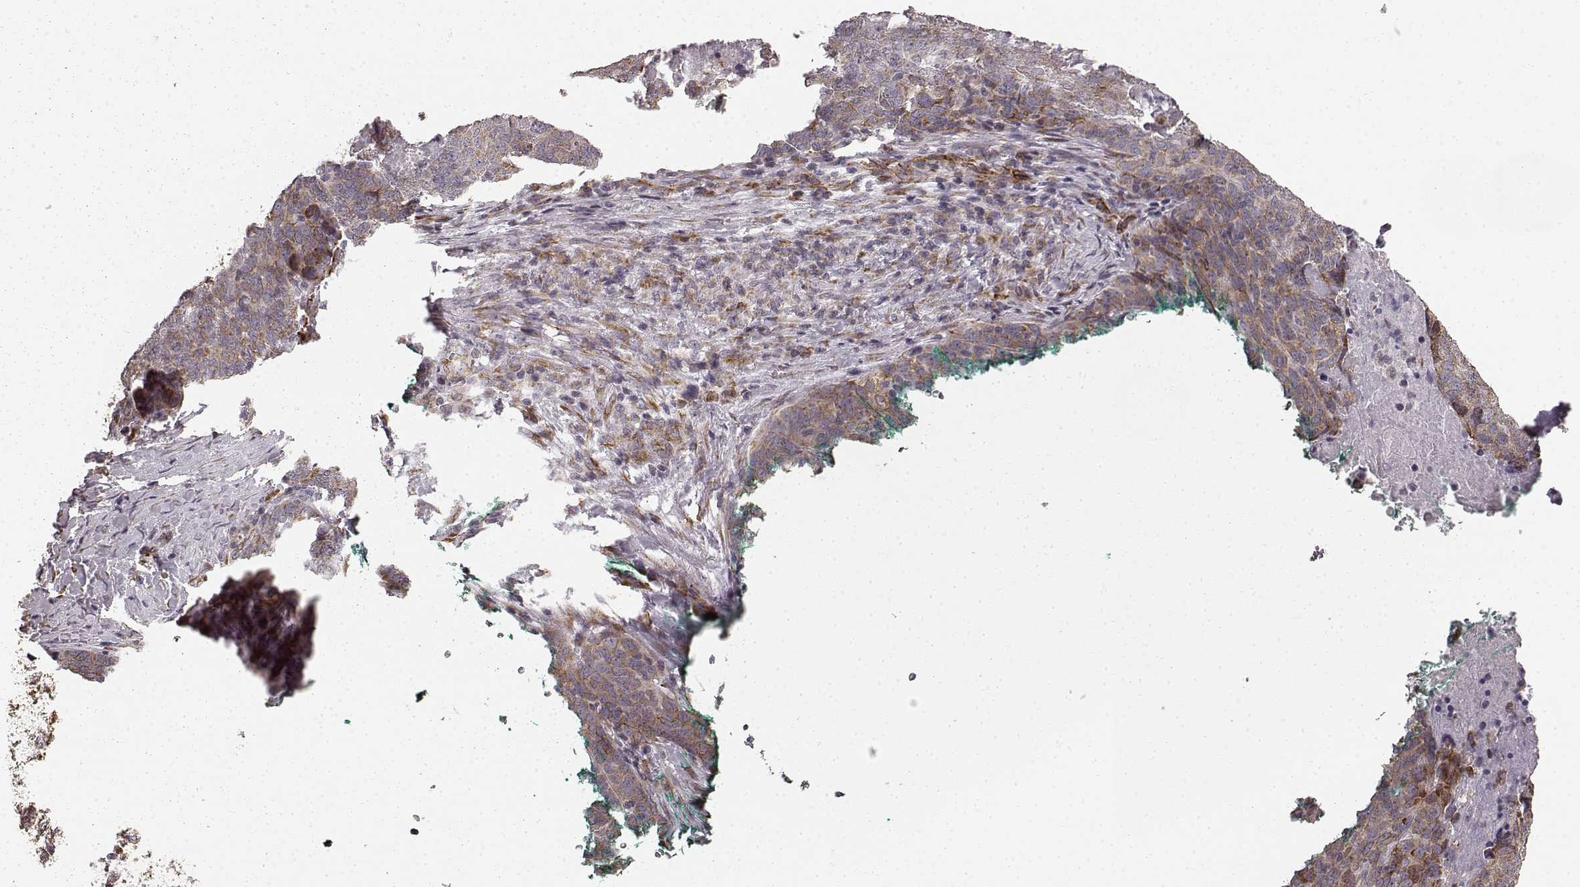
{"staining": {"intensity": "moderate", "quantity": ">75%", "location": "cytoplasmic/membranous"}, "tissue": "skin cancer", "cell_type": "Tumor cells", "image_type": "cancer", "snomed": [{"axis": "morphology", "description": "Squamous cell carcinoma, NOS"}, {"axis": "topography", "description": "Skin"}, {"axis": "topography", "description": "Anal"}], "caption": "High-power microscopy captured an immunohistochemistry (IHC) histopathology image of squamous cell carcinoma (skin), revealing moderate cytoplasmic/membranous expression in approximately >75% of tumor cells. (DAB (3,3'-diaminobenzidine) = brown stain, brightfield microscopy at high magnification).", "gene": "TMEM14A", "patient": {"sex": "female", "age": 51}}